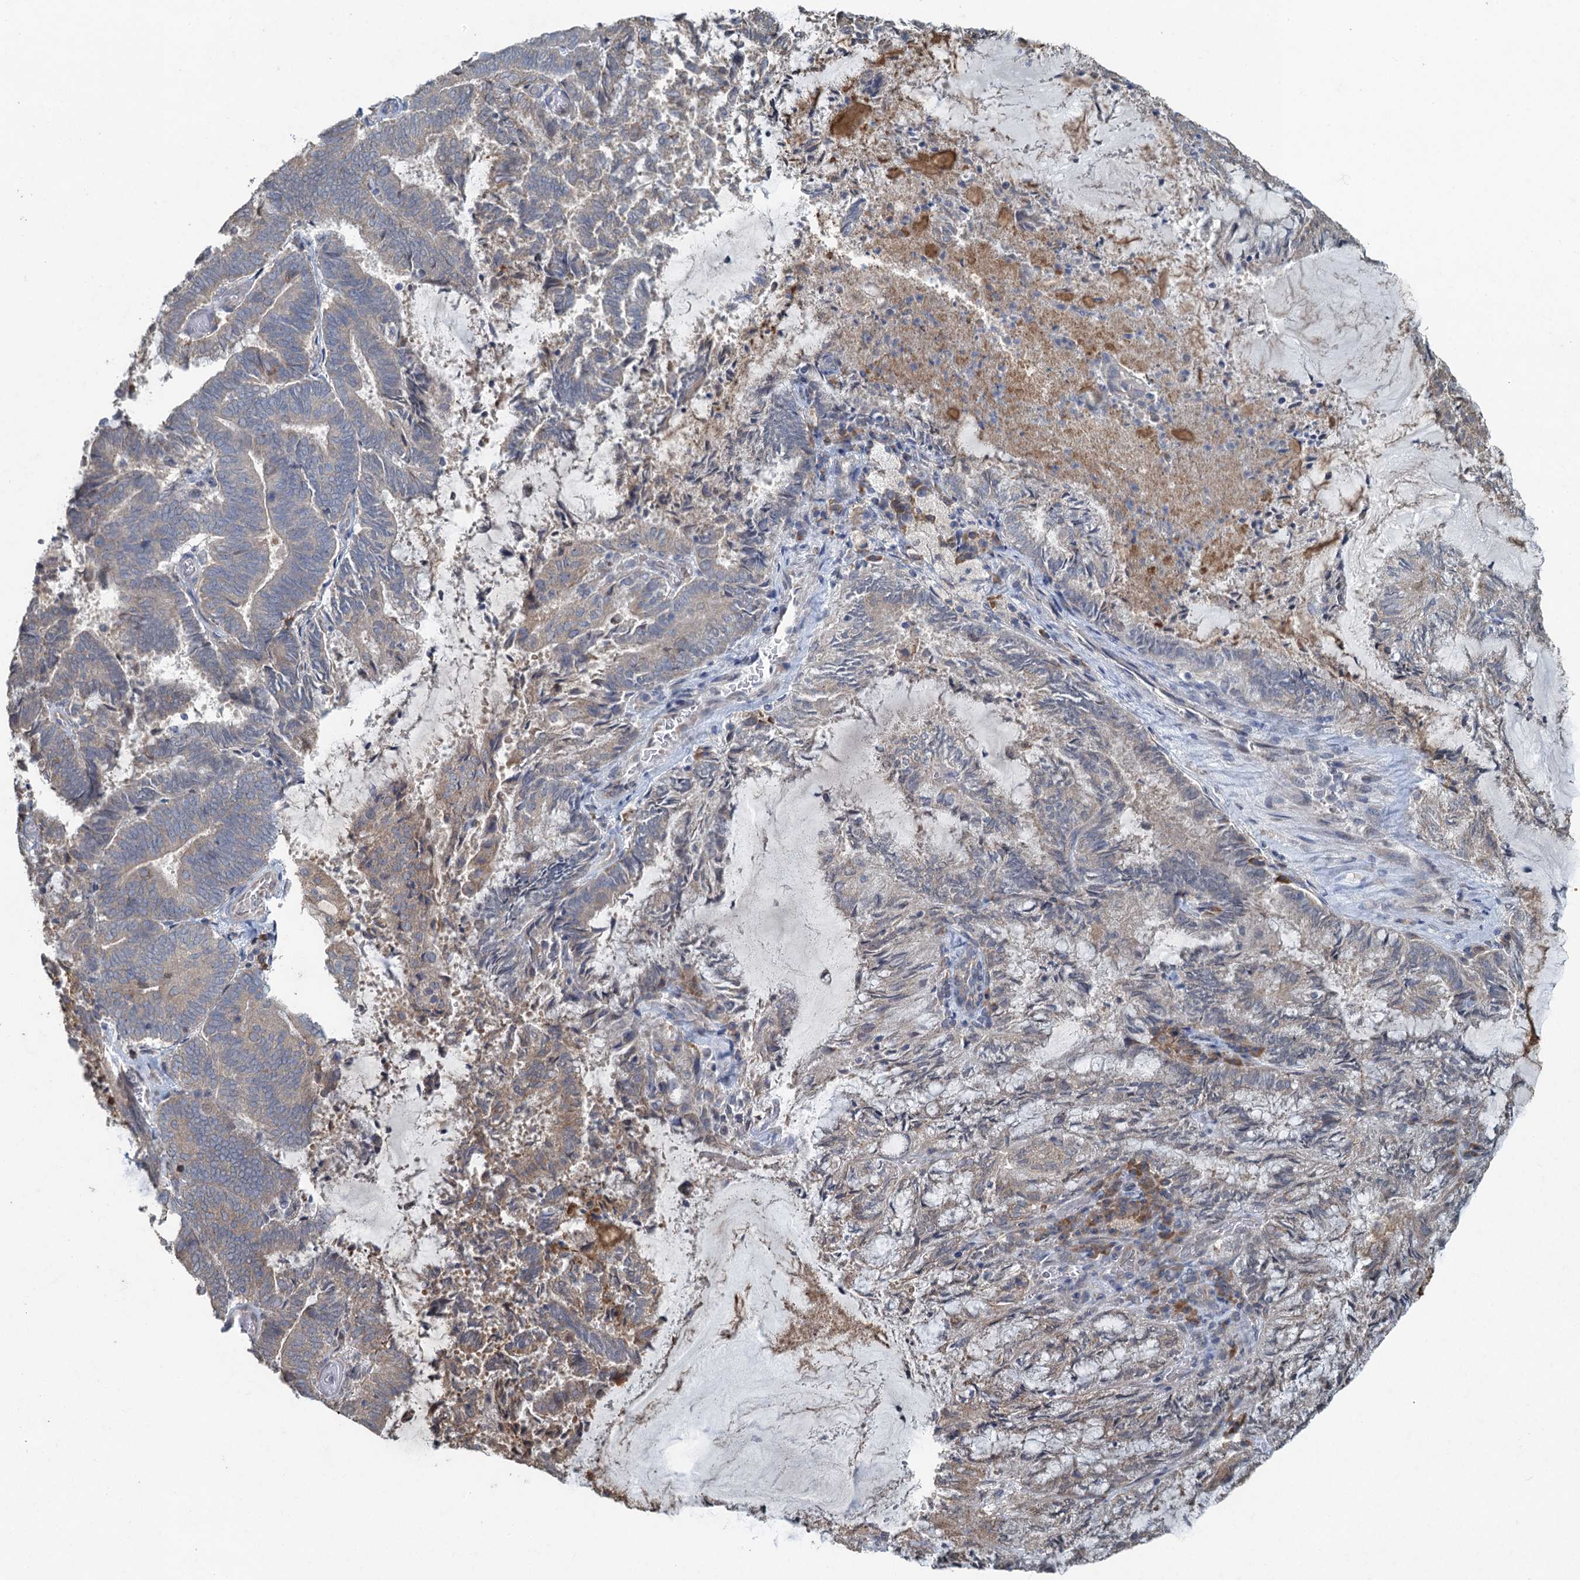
{"staining": {"intensity": "weak", "quantity": "<25%", "location": "cytoplasmic/membranous"}, "tissue": "endometrial cancer", "cell_type": "Tumor cells", "image_type": "cancer", "snomed": [{"axis": "morphology", "description": "Adenocarcinoma, NOS"}, {"axis": "topography", "description": "Endometrium"}], "caption": "This histopathology image is of endometrial adenocarcinoma stained with immunohistochemistry to label a protein in brown with the nuclei are counter-stained blue. There is no expression in tumor cells.", "gene": "TEX35", "patient": {"sex": "female", "age": 80}}